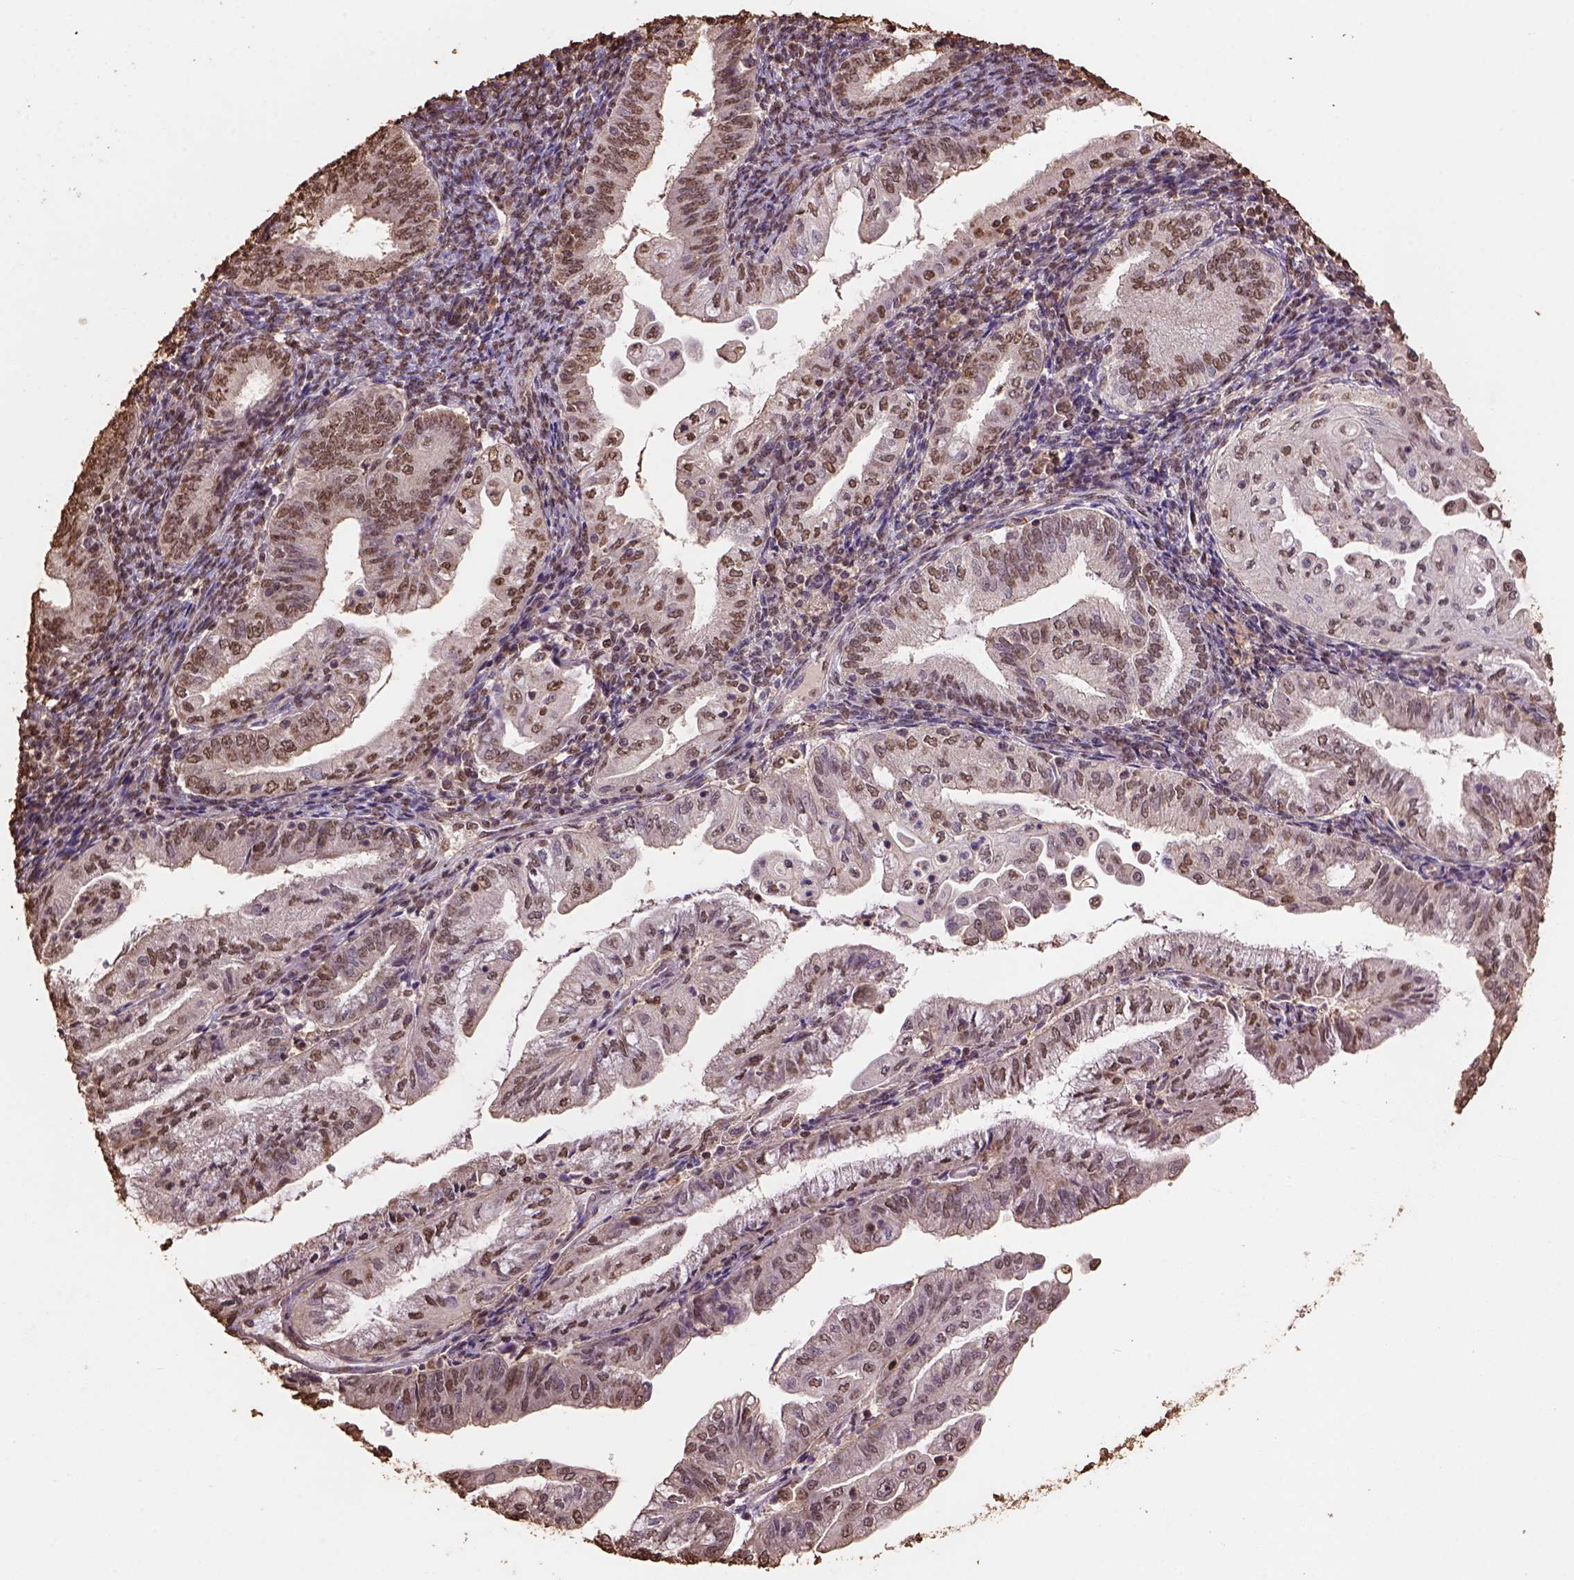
{"staining": {"intensity": "moderate", "quantity": ">75%", "location": "nuclear"}, "tissue": "endometrial cancer", "cell_type": "Tumor cells", "image_type": "cancer", "snomed": [{"axis": "morphology", "description": "Adenocarcinoma, NOS"}, {"axis": "topography", "description": "Endometrium"}], "caption": "Immunohistochemical staining of human endometrial cancer (adenocarcinoma) demonstrates medium levels of moderate nuclear protein expression in about >75% of tumor cells.", "gene": "CSTF2T", "patient": {"sex": "female", "age": 55}}